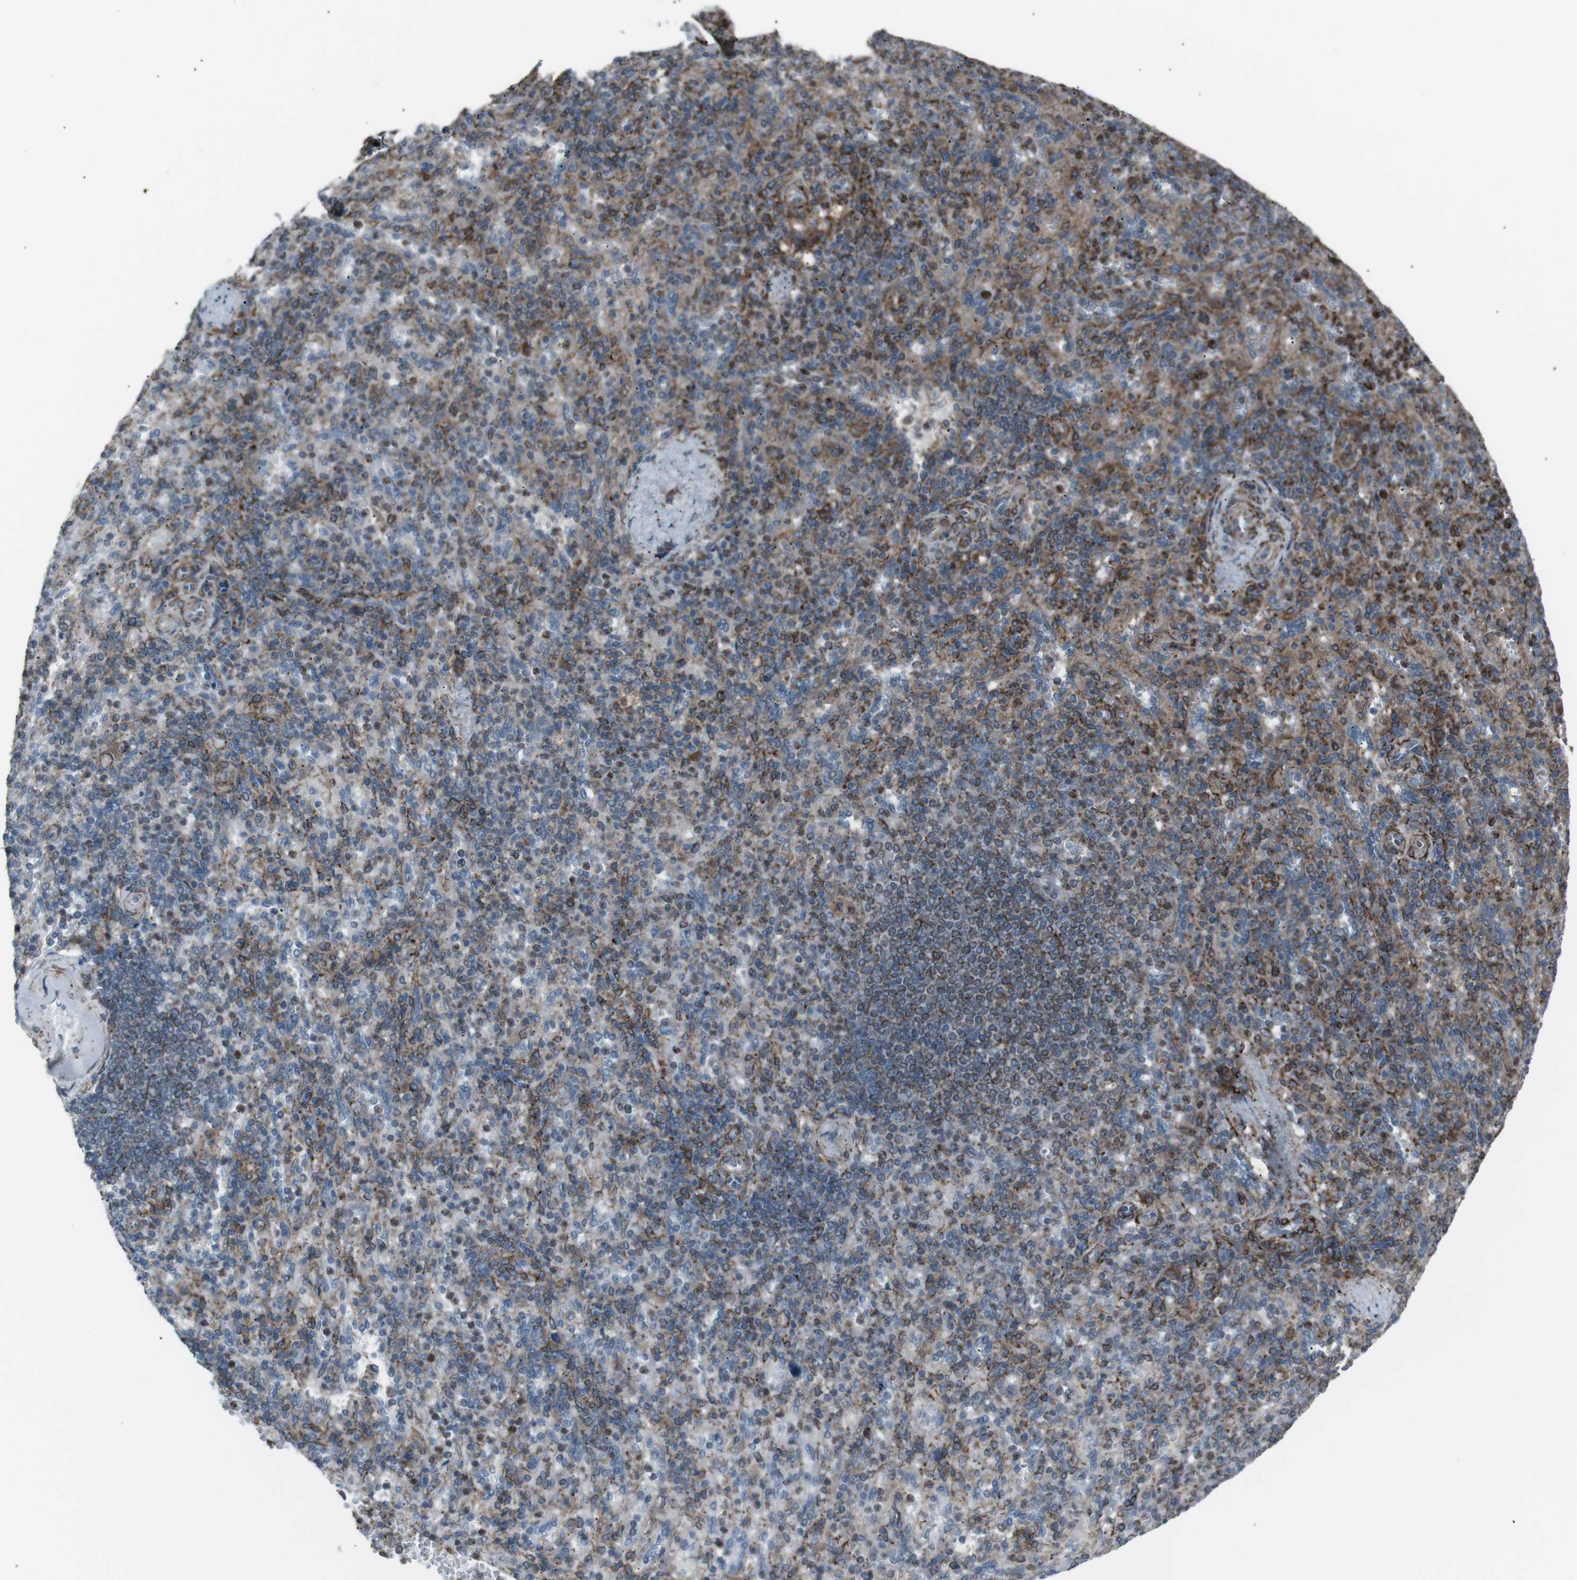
{"staining": {"intensity": "moderate", "quantity": "25%-75%", "location": "cytoplasmic/membranous"}, "tissue": "spleen", "cell_type": "Cells in red pulp", "image_type": "normal", "snomed": [{"axis": "morphology", "description": "Normal tissue, NOS"}, {"axis": "topography", "description": "Spleen"}], "caption": "Moderate cytoplasmic/membranous positivity for a protein is appreciated in about 25%-75% of cells in red pulp of unremarkable spleen using immunohistochemistry (IHC).", "gene": "LNPK", "patient": {"sex": "female", "age": 74}}